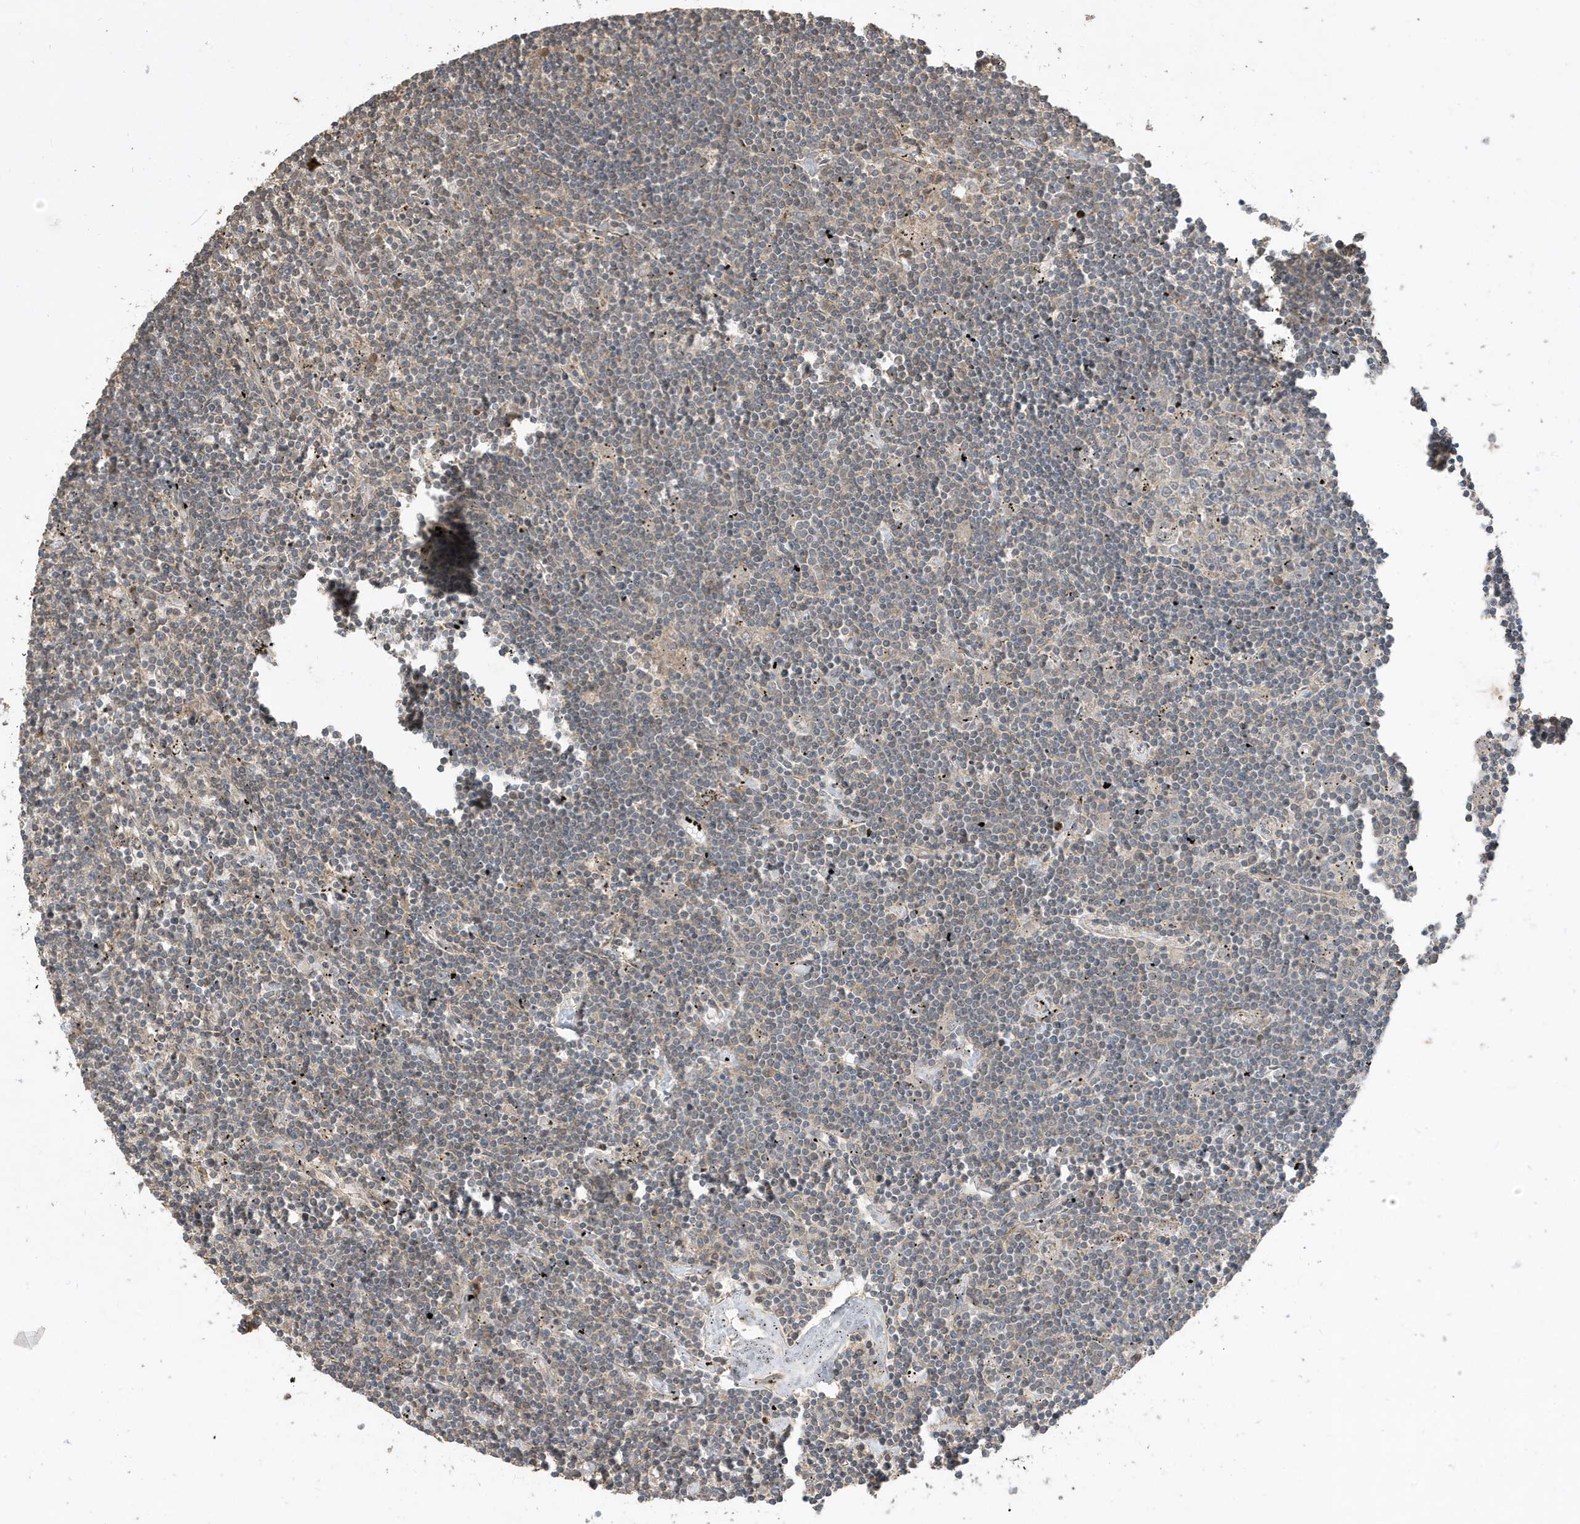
{"staining": {"intensity": "negative", "quantity": "none", "location": "none"}, "tissue": "lymphoma", "cell_type": "Tumor cells", "image_type": "cancer", "snomed": [{"axis": "morphology", "description": "Malignant lymphoma, non-Hodgkin's type, Low grade"}, {"axis": "topography", "description": "Spleen"}], "caption": "This is an immunohistochemistry micrograph of malignant lymphoma, non-Hodgkin's type (low-grade). There is no positivity in tumor cells.", "gene": "PRRT3", "patient": {"sex": "male", "age": 76}}